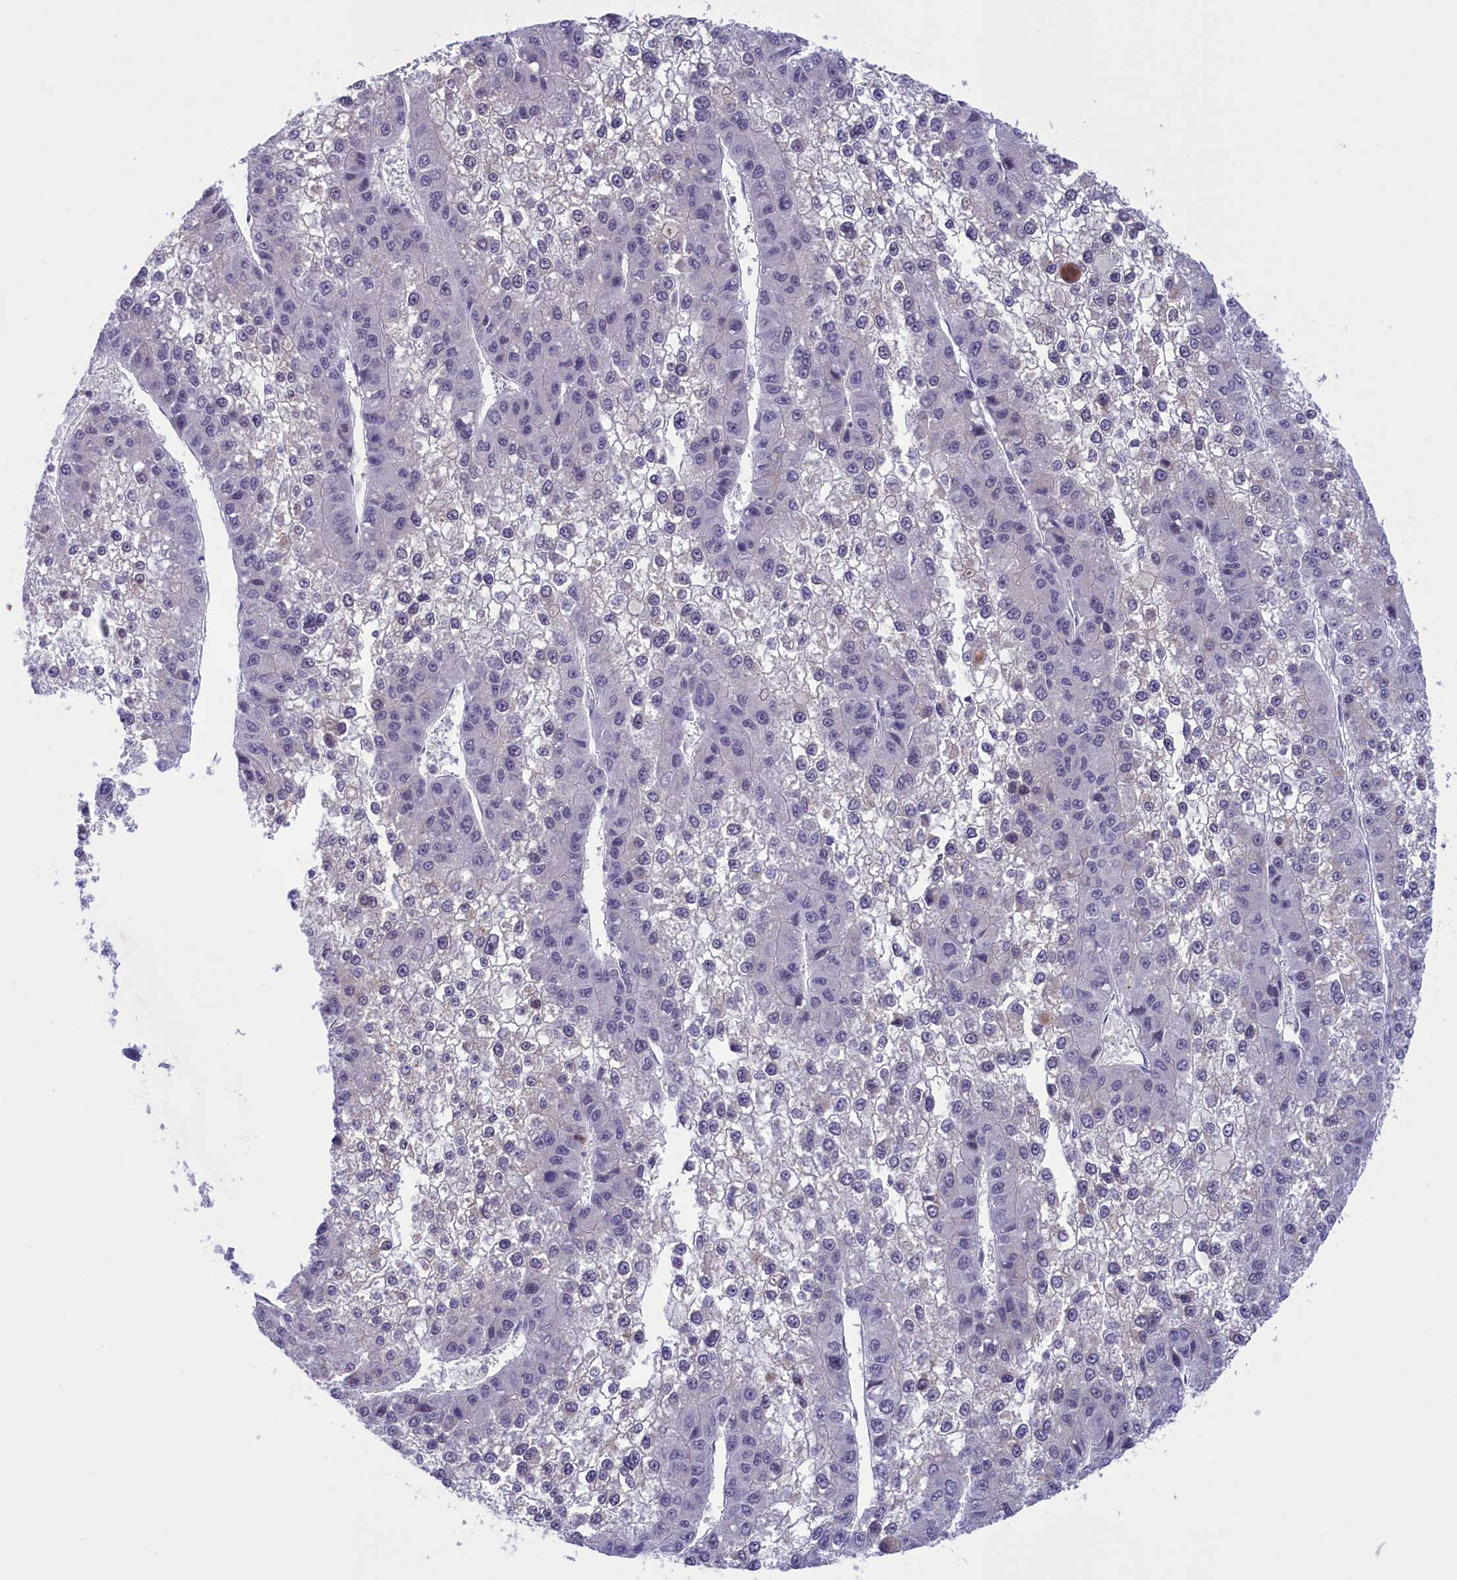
{"staining": {"intensity": "negative", "quantity": "none", "location": "none"}, "tissue": "liver cancer", "cell_type": "Tumor cells", "image_type": "cancer", "snomed": [{"axis": "morphology", "description": "Carcinoma, Hepatocellular, NOS"}, {"axis": "topography", "description": "Liver"}], "caption": "Immunohistochemistry (IHC) of human liver cancer displays no expression in tumor cells.", "gene": "ELOA2", "patient": {"sex": "female", "age": 73}}